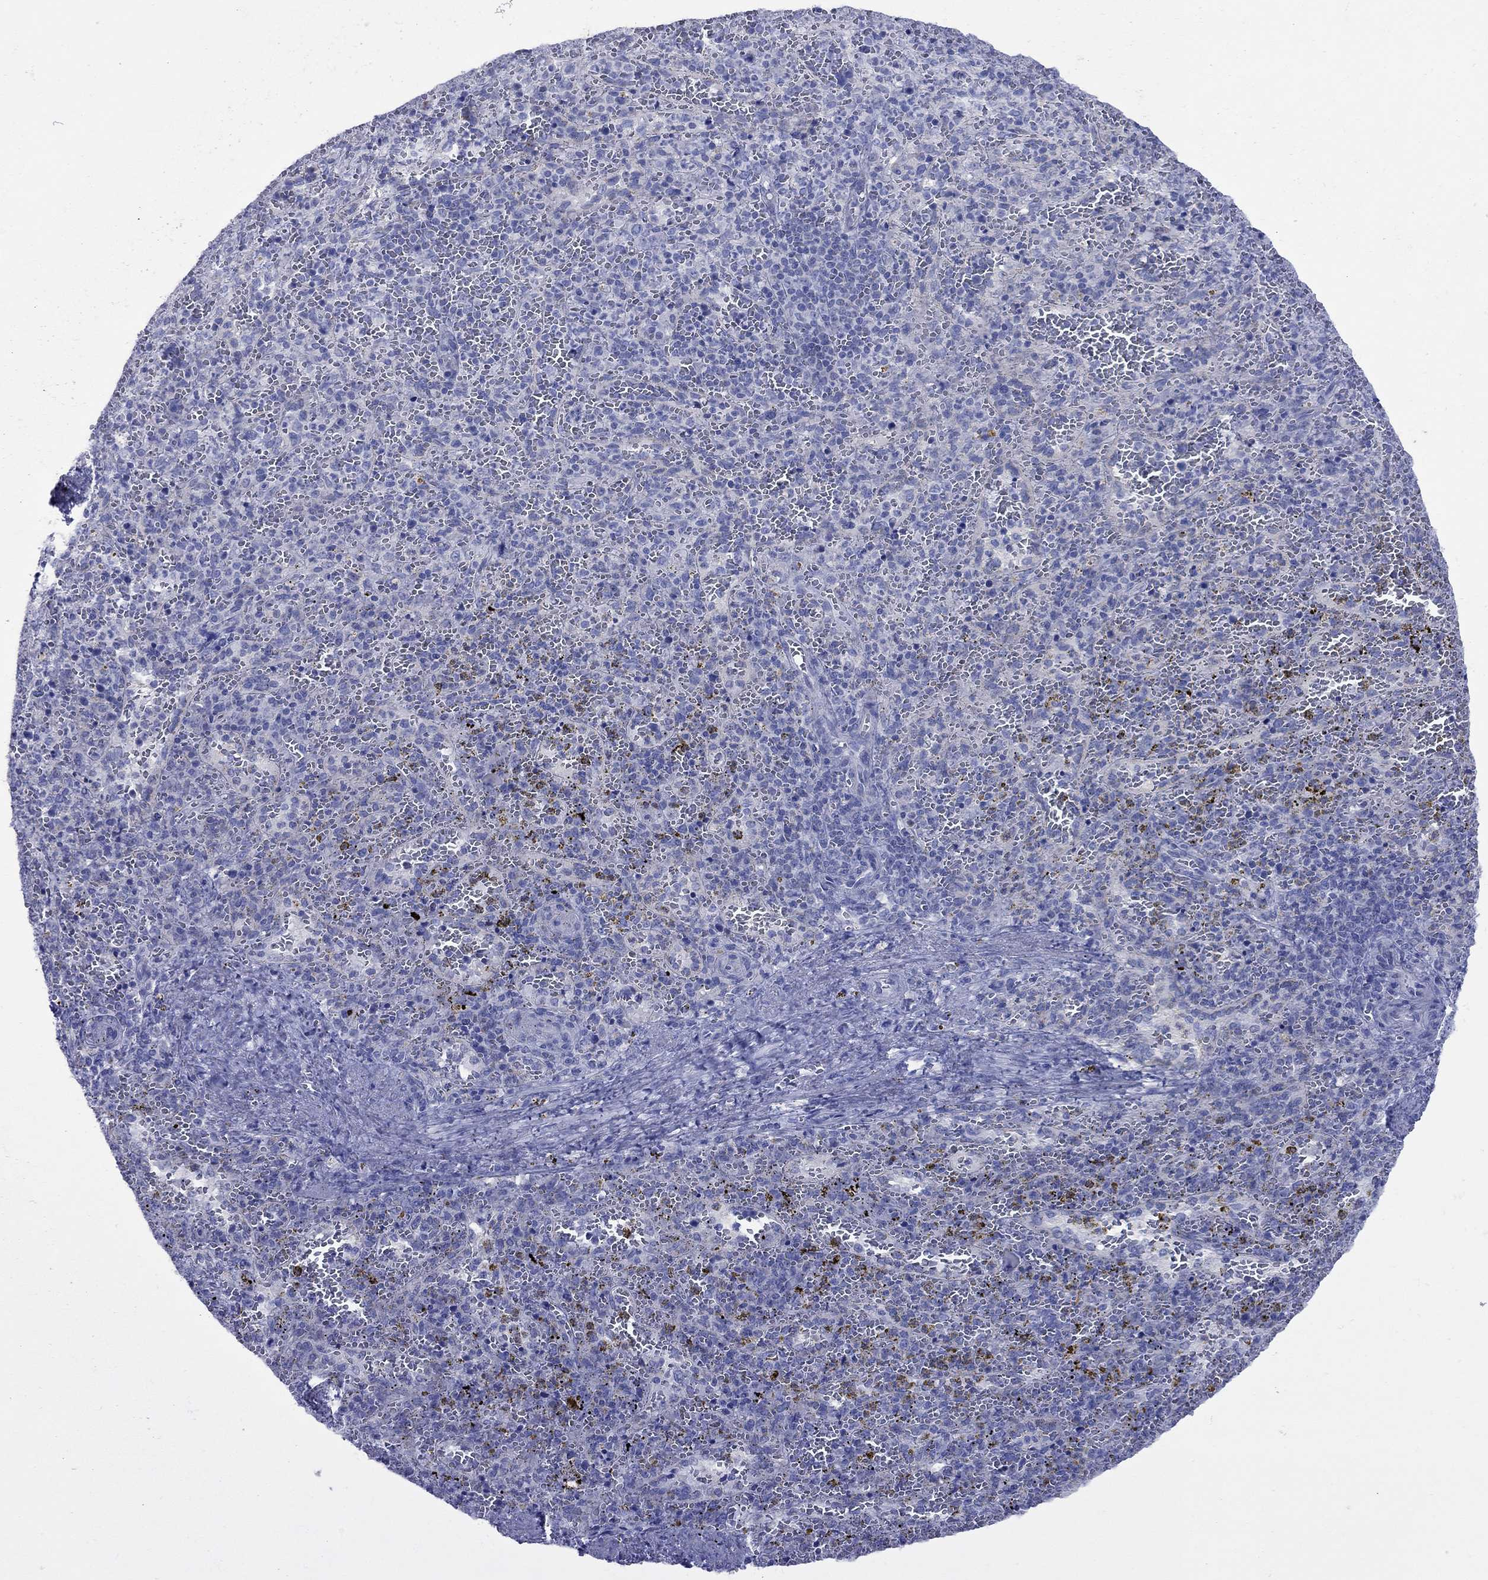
{"staining": {"intensity": "negative", "quantity": "none", "location": "none"}, "tissue": "spleen", "cell_type": "Cells in red pulp", "image_type": "normal", "snomed": [{"axis": "morphology", "description": "Normal tissue, NOS"}, {"axis": "topography", "description": "Spleen"}], "caption": "A high-resolution image shows immunohistochemistry staining of normal spleen, which demonstrates no significant expression in cells in red pulp. (IHC, brightfield microscopy, high magnification).", "gene": "PDZD3", "patient": {"sex": "female", "age": 50}}